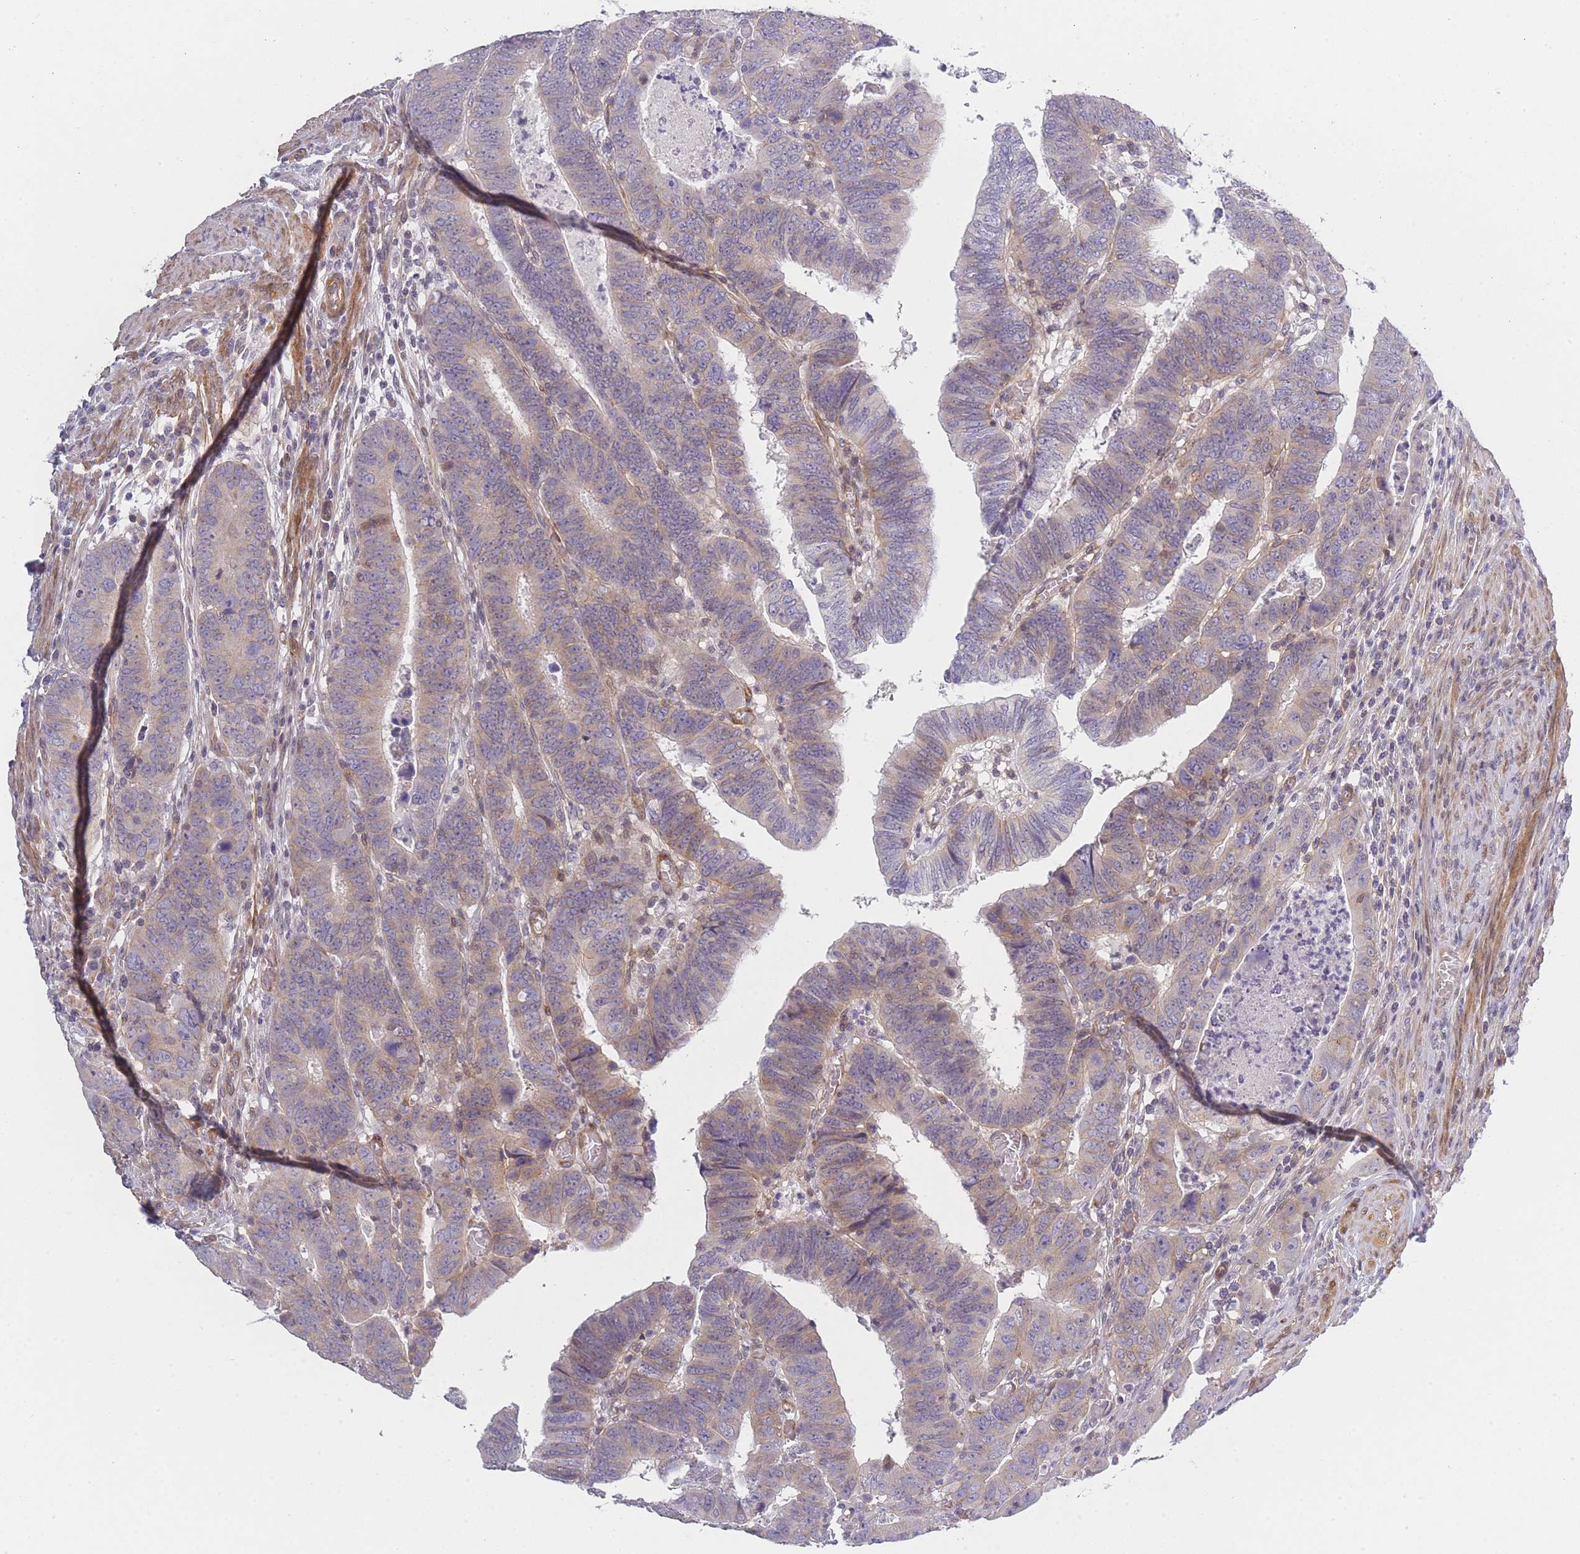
{"staining": {"intensity": "weak", "quantity": "25%-75%", "location": "cytoplasmic/membranous"}, "tissue": "colorectal cancer", "cell_type": "Tumor cells", "image_type": "cancer", "snomed": [{"axis": "morphology", "description": "Normal tissue, NOS"}, {"axis": "morphology", "description": "Adenocarcinoma, NOS"}, {"axis": "topography", "description": "Rectum"}], "caption": "This photomicrograph demonstrates immunohistochemistry (IHC) staining of colorectal adenocarcinoma, with low weak cytoplasmic/membranous expression in approximately 25%-75% of tumor cells.", "gene": "SLC7A6", "patient": {"sex": "female", "age": 65}}